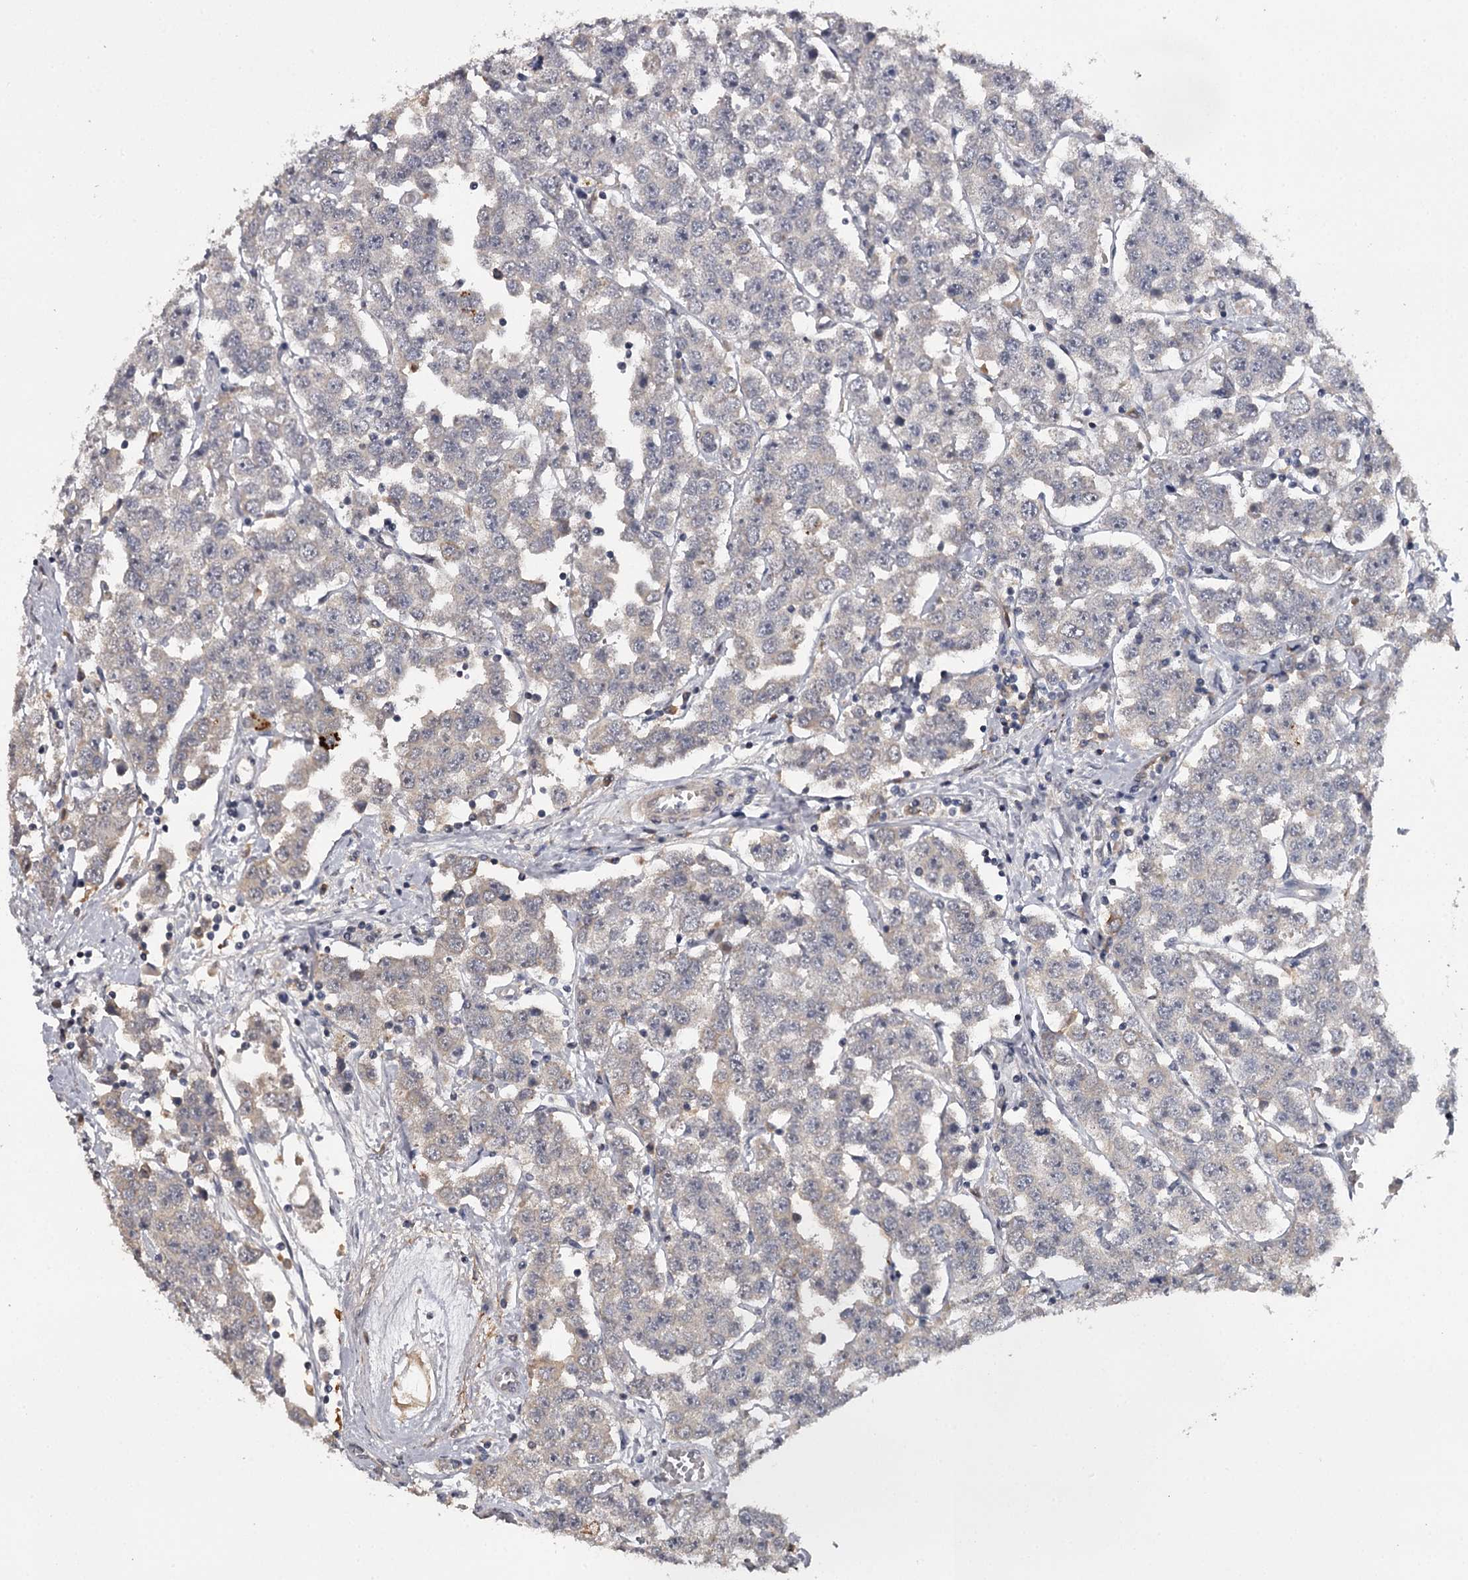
{"staining": {"intensity": "weak", "quantity": "<25%", "location": "cytoplasmic/membranous"}, "tissue": "testis cancer", "cell_type": "Tumor cells", "image_type": "cancer", "snomed": [{"axis": "morphology", "description": "Seminoma, NOS"}, {"axis": "topography", "description": "Testis"}], "caption": "This is an IHC photomicrograph of human testis cancer (seminoma). There is no positivity in tumor cells.", "gene": "CWF19L2", "patient": {"sex": "male", "age": 28}}